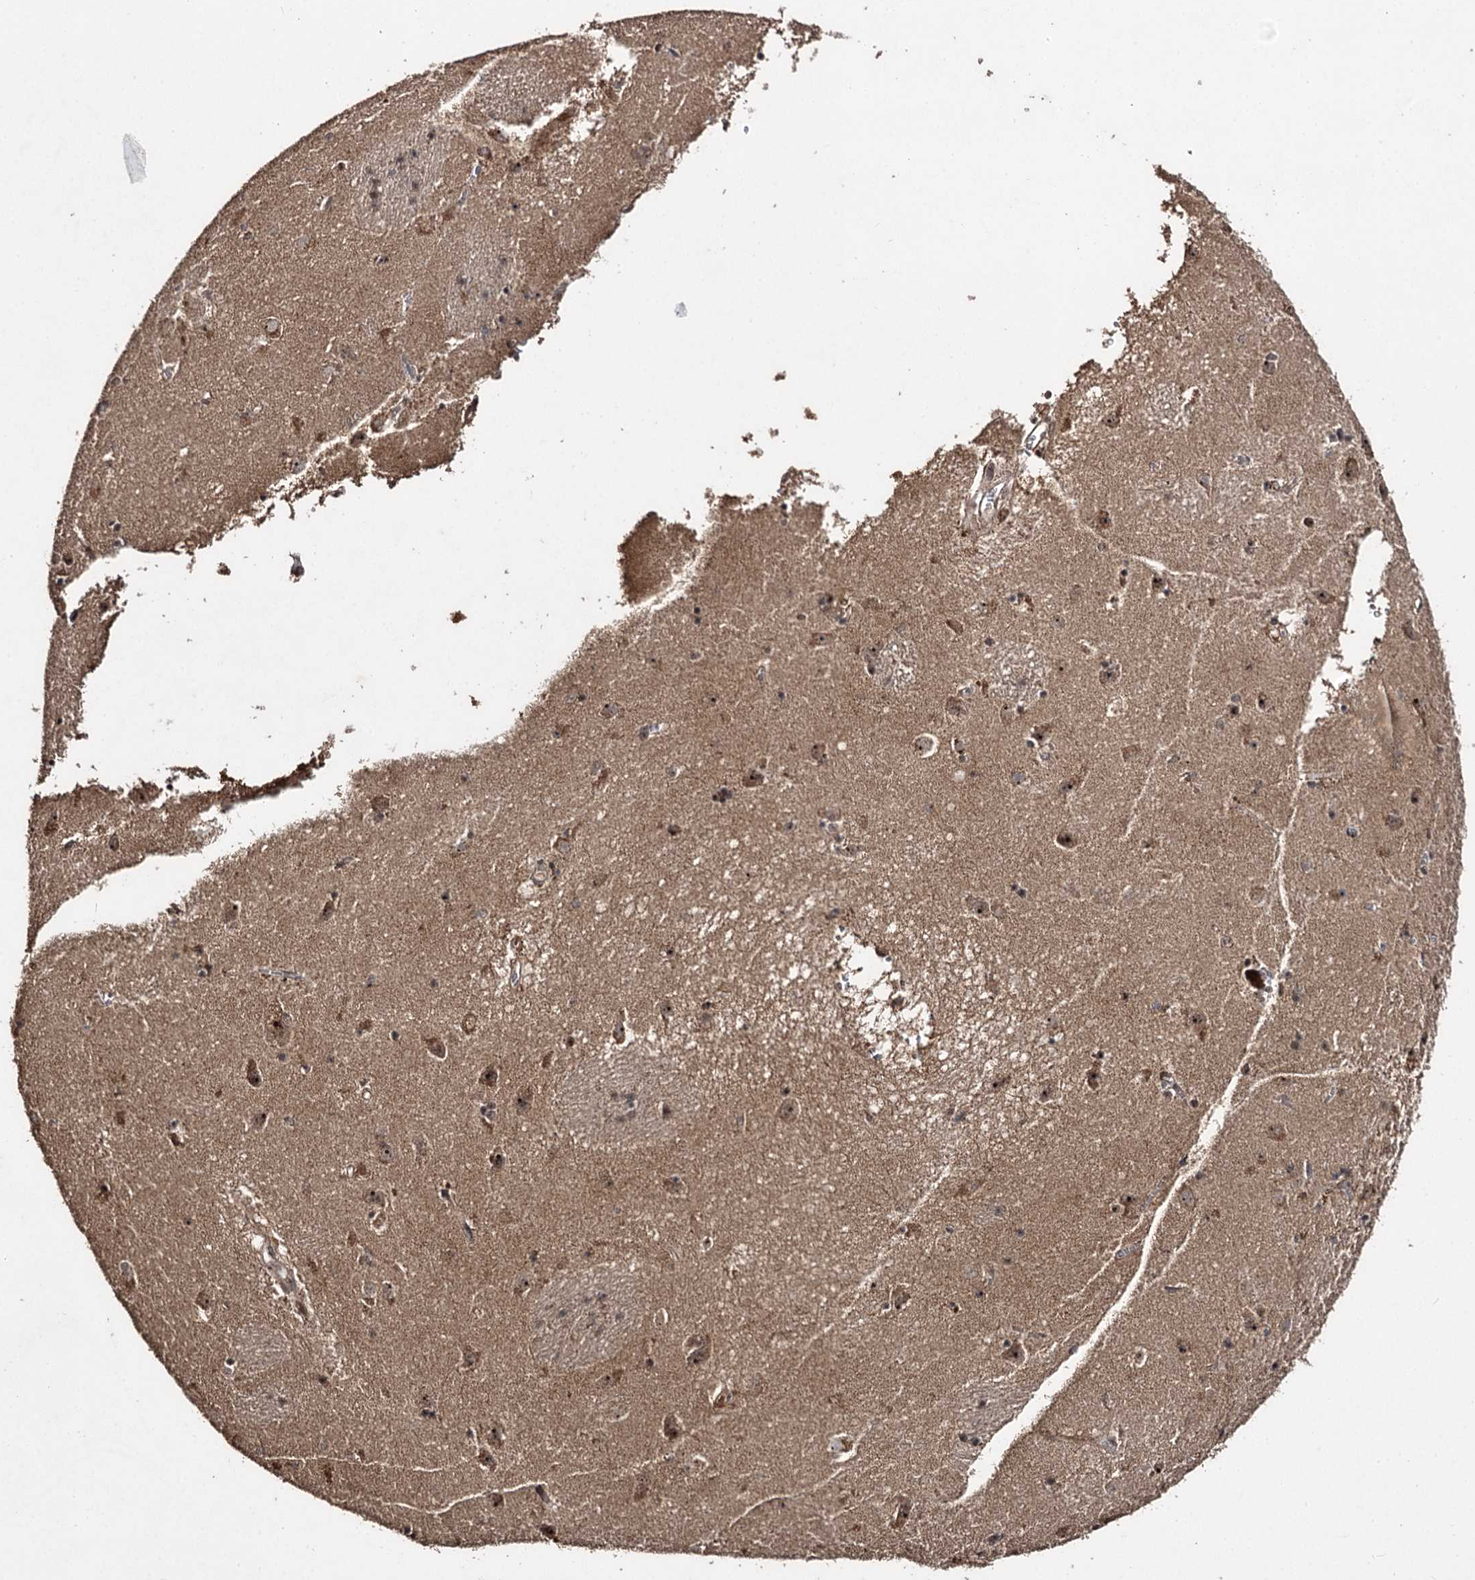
{"staining": {"intensity": "negative", "quantity": "none", "location": "none"}, "tissue": "caudate", "cell_type": "Glial cells", "image_type": "normal", "snomed": [{"axis": "morphology", "description": "Normal tissue, NOS"}, {"axis": "topography", "description": "Lateral ventricle wall"}], "caption": "DAB immunohistochemical staining of benign human caudate demonstrates no significant expression in glial cells.", "gene": "MKNK2", "patient": {"sex": "male", "age": 70}}